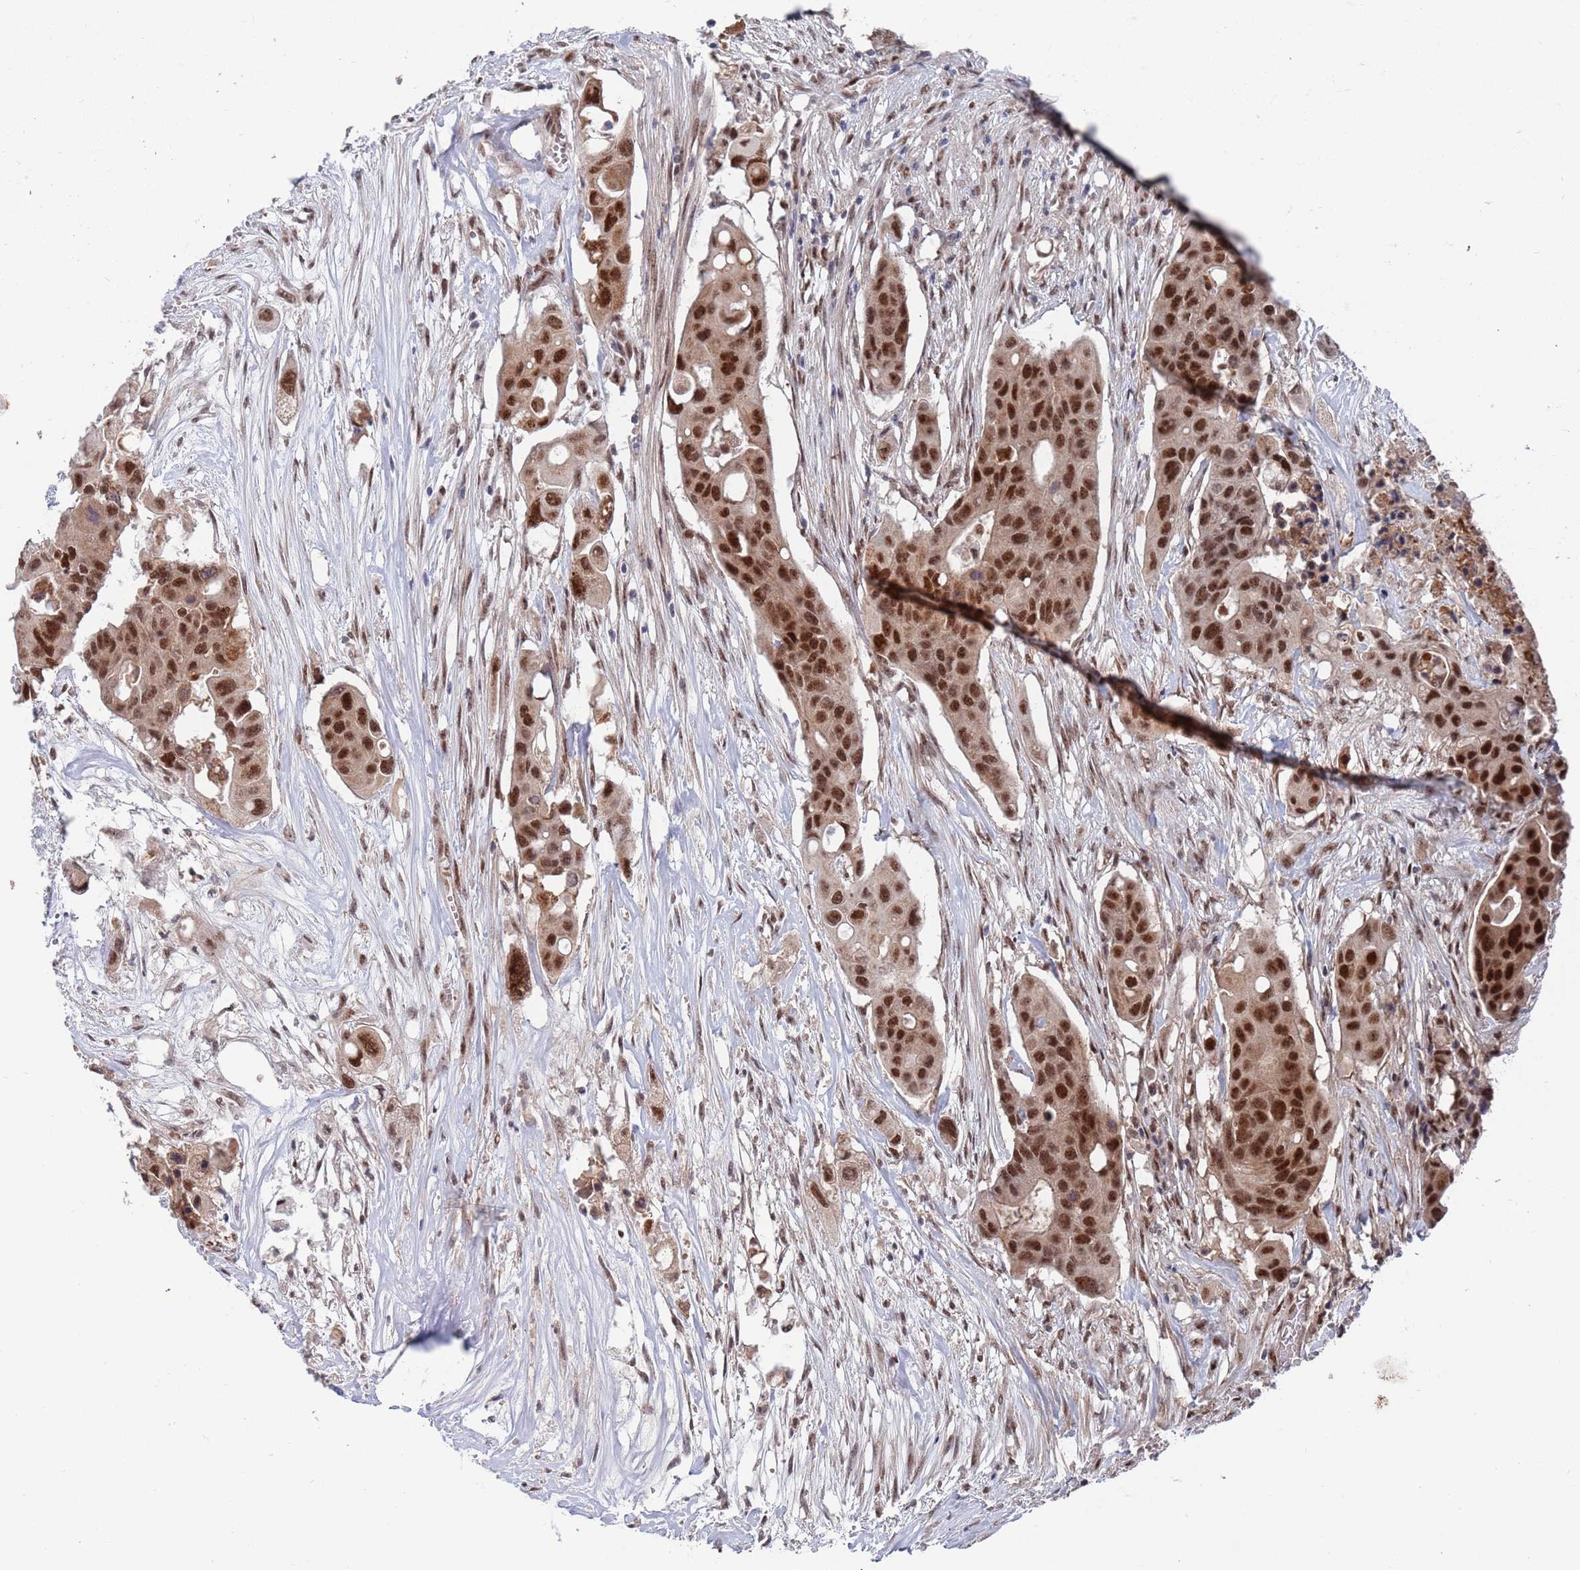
{"staining": {"intensity": "strong", "quantity": ">75%", "location": "nuclear"}, "tissue": "colorectal cancer", "cell_type": "Tumor cells", "image_type": "cancer", "snomed": [{"axis": "morphology", "description": "Adenocarcinoma, NOS"}, {"axis": "topography", "description": "Colon"}], "caption": "Brown immunohistochemical staining in human adenocarcinoma (colorectal) demonstrates strong nuclear staining in about >75% of tumor cells.", "gene": "RPP25", "patient": {"sex": "male", "age": 77}}